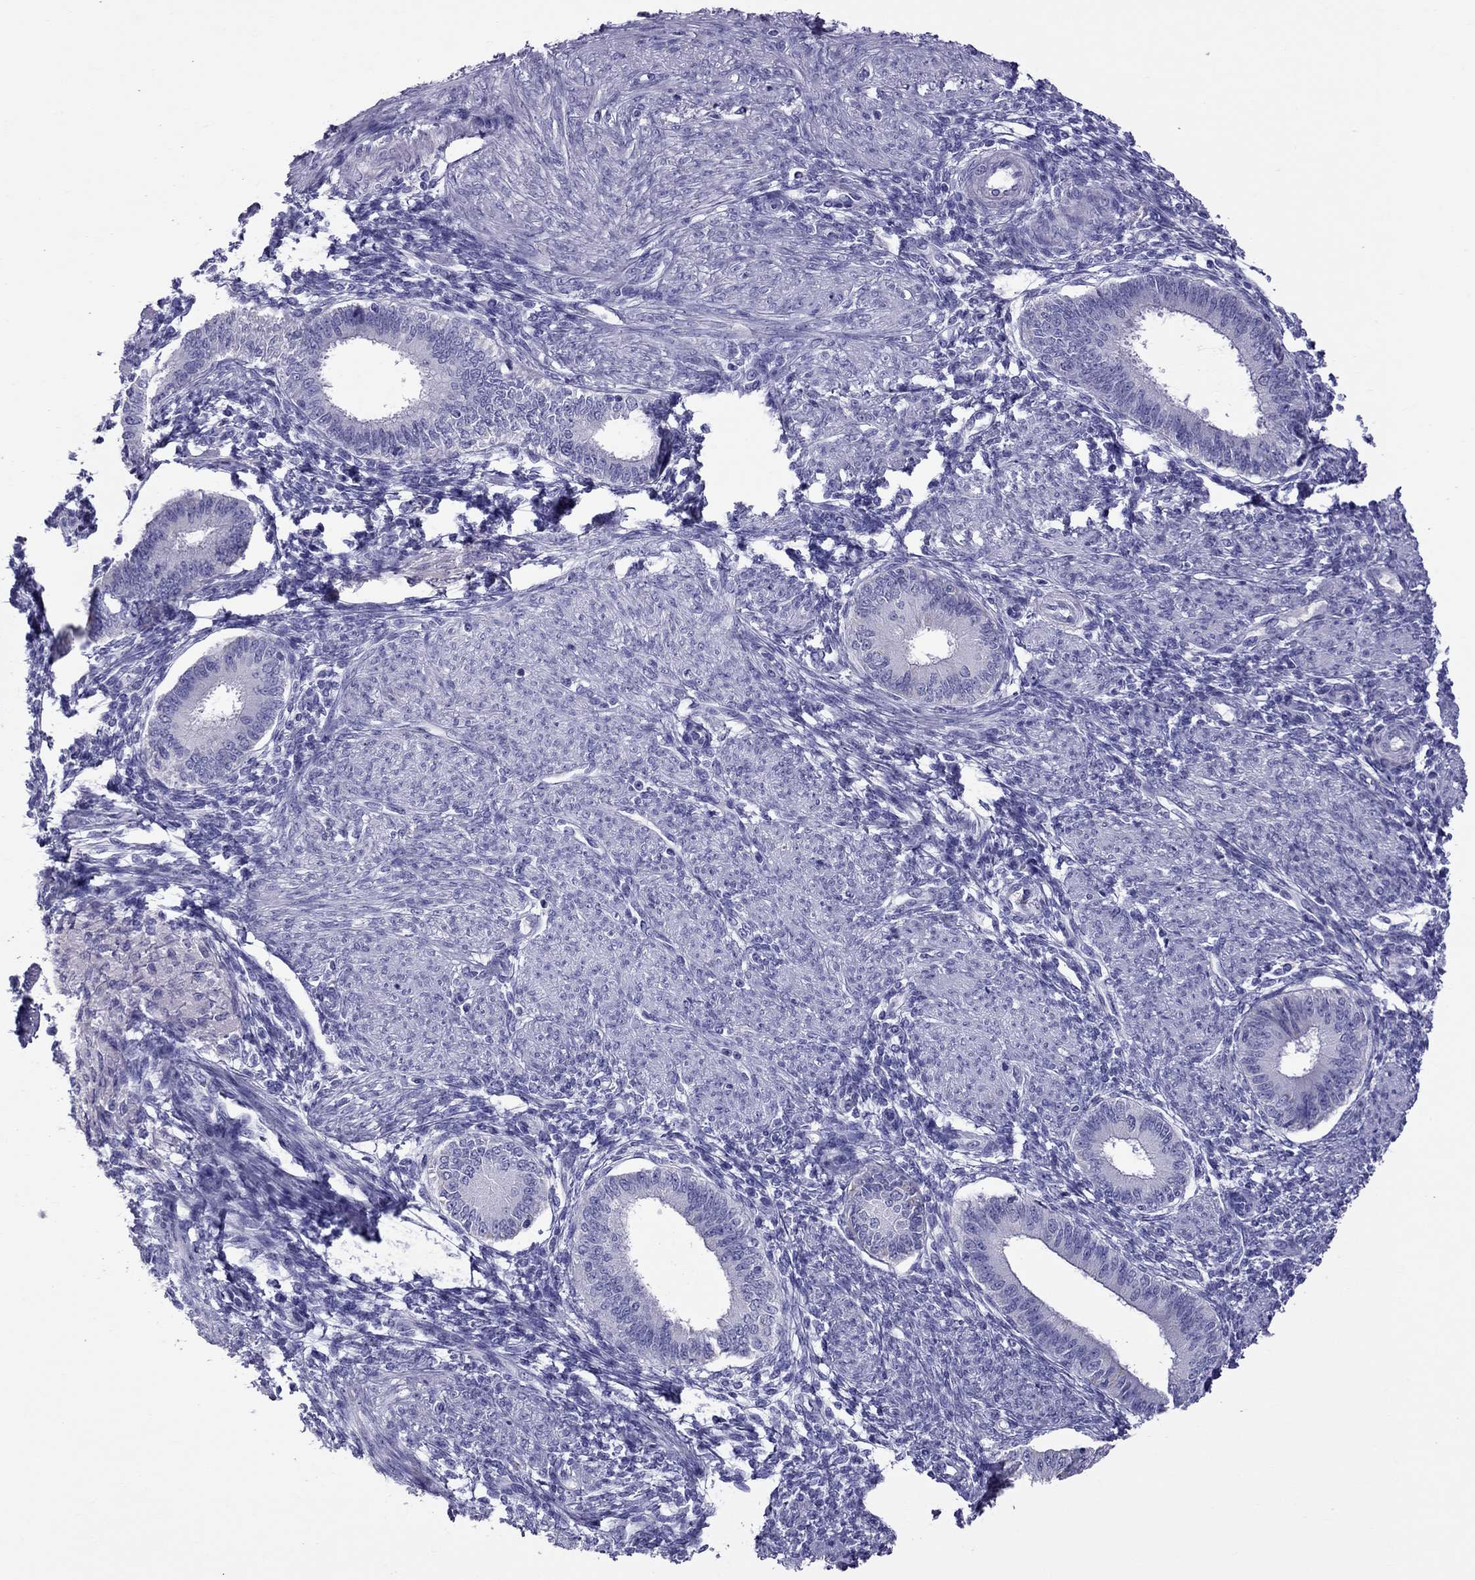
{"staining": {"intensity": "negative", "quantity": "none", "location": "none"}, "tissue": "endometrium", "cell_type": "Cells in endometrial stroma", "image_type": "normal", "snomed": [{"axis": "morphology", "description": "Normal tissue, NOS"}, {"axis": "topography", "description": "Endometrium"}], "caption": "This is an IHC micrograph of normal human endometrium. There is no staining in cells in endometrial stroma.", "gene": "TTLL13", "patient": {"sex": "female", "age": 39}}